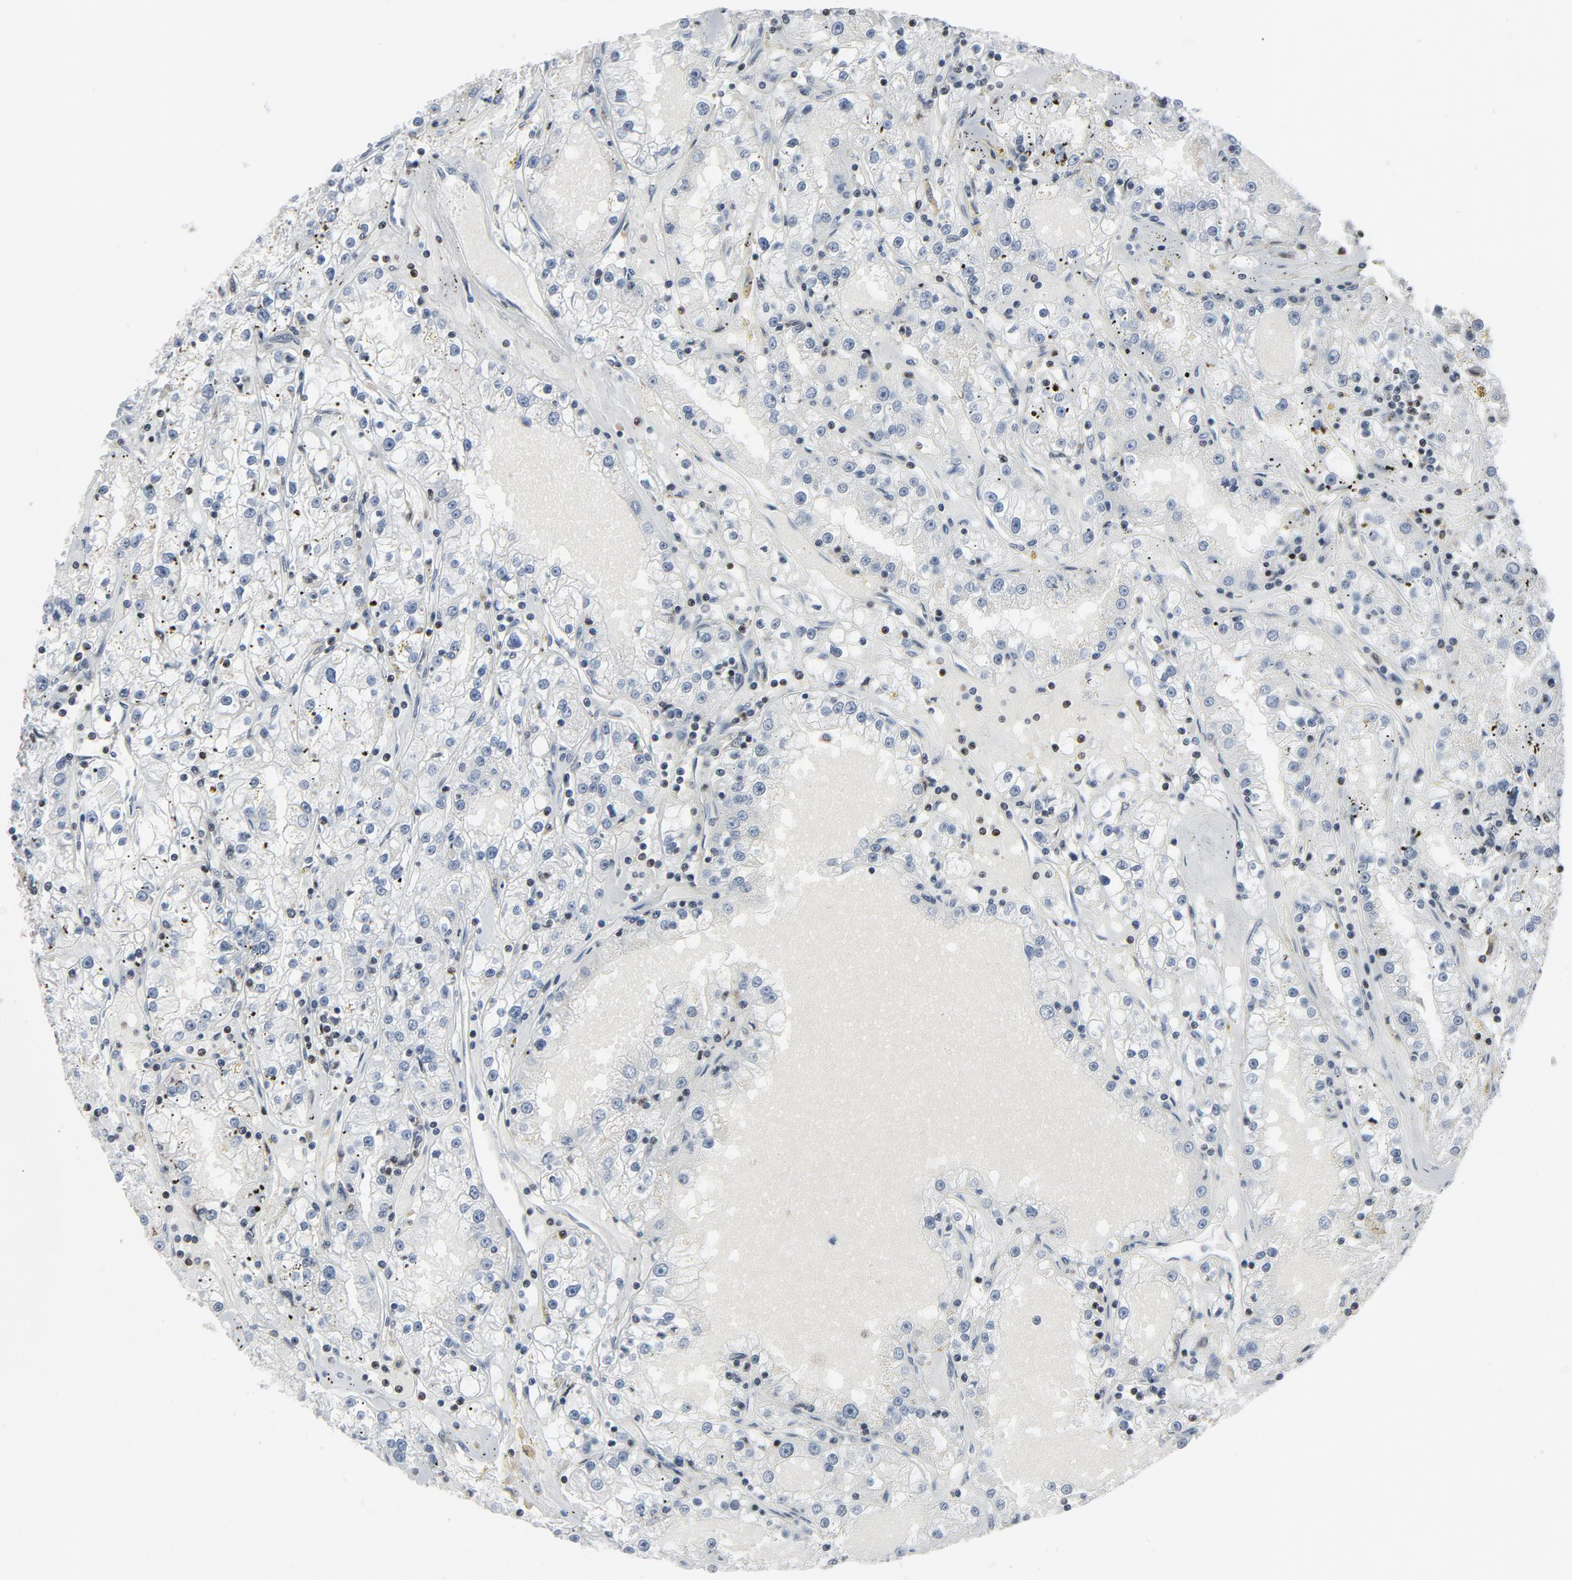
{"staining": {"intensity": "negative", "quantity": "none", "location": "none"}, "tissue": "renal cancer", "cell_type": "Tumor cells", "image_type": "cancer", "snomed": [{"axis": "morphology", "description": "Adenocarcinoma, NOS"}, {"axis": "topography", "description": "Kidney"}], "caption": "Immunohistochemistry of renal cancer demonstrates no expression in tumor cells.", "gene": "LCP2", "patient": {"sex": "male", "age": 56}}